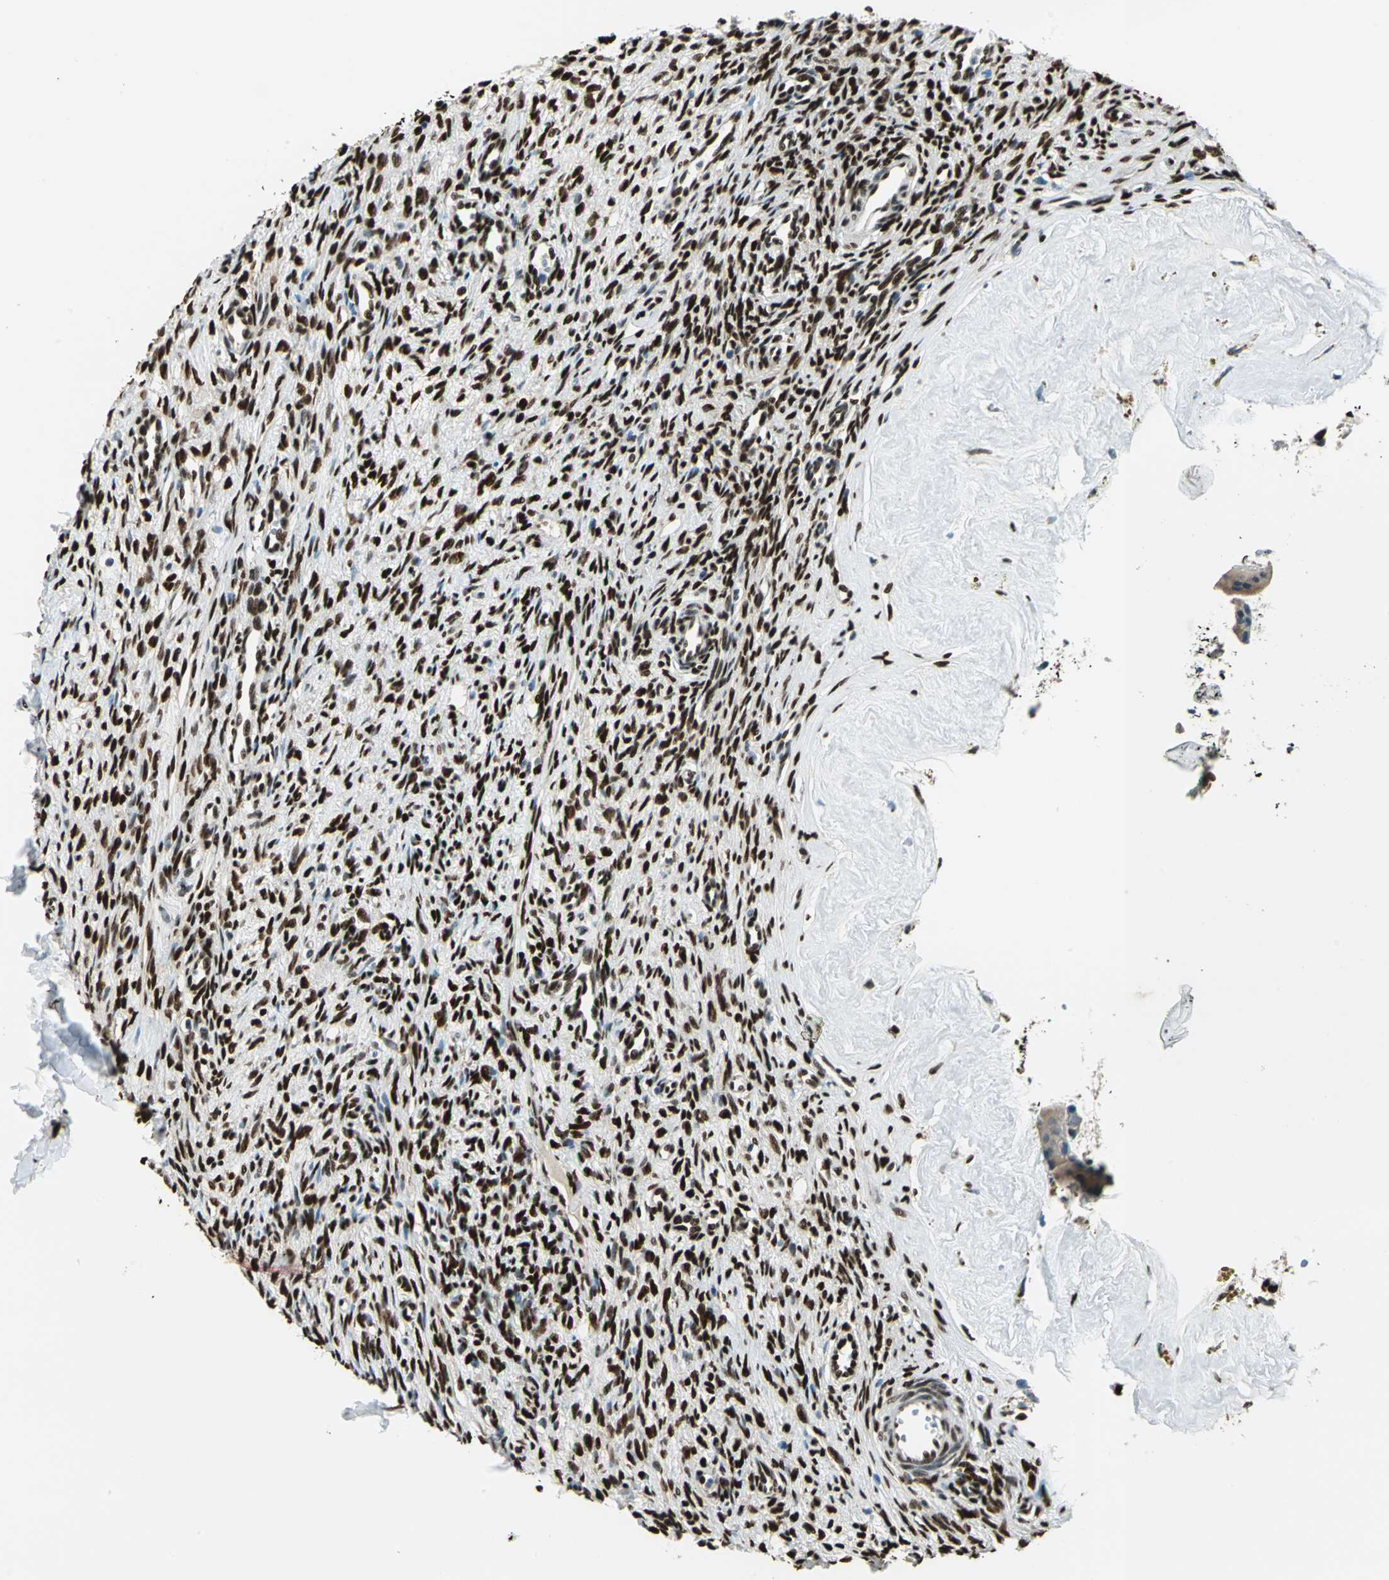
{"staining": {"intensity": "negative", "quantity": "none", "location": "none"}, "tissue": "ovary", "cell_type": "Follicle cells", "image_type": "normal", "snomed": [{"axis": "morphology", "description": "Normal tissue, NOS"}, {"axis": "topography", "description": "Ovary"}], "caption": "The photomicrograph reveals no significant staining in follicle cells of ovary.", "gene": "NFIA", "patient": {"sex": "female", "age": 33}}